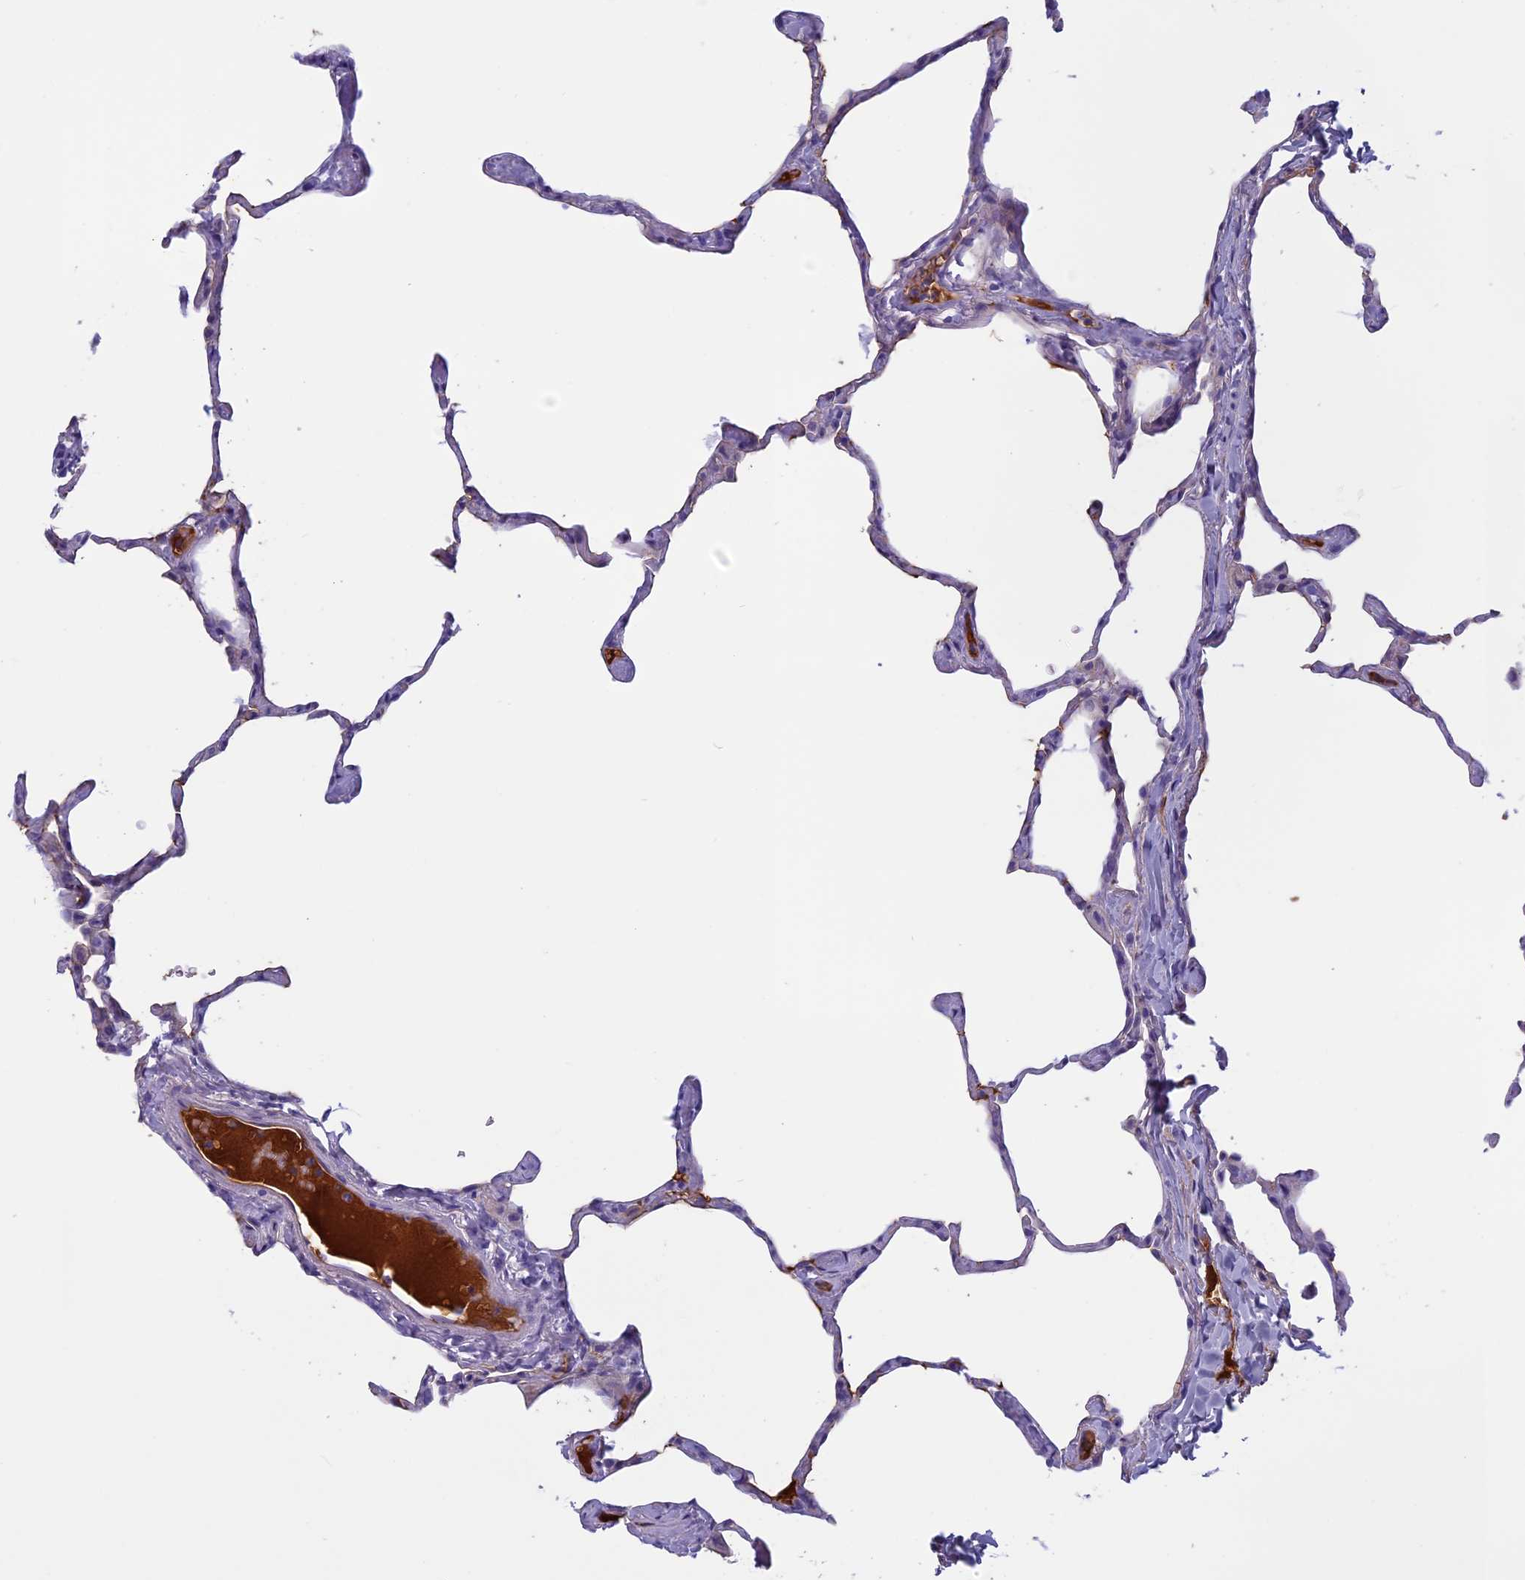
{"staining": {"intensity": "weak", "quantity": "25%-75%", "location": "cytoplasmic/membranous"}, "tissue": "lung", "cell_type": "Alveolar cells", "image_type": "normal", "snomed": [{"axis": "morphology", "description": "Normal tissue, NOS"}, {"axis": "topography", "description": "Lung"}], "caption": "An immunohistochemistry micrograph of benign tissue is shown. Protein staining in brown shows weak cytoplasmic/membranous positivity in lung within alveolar cells. The staining was performed using DAB, with brown indicating positive protein expression. Nuclei are stained blue with hematoxylin.", "gene": "ANGPTL2", "patient": {"sex": "male", "age": 65}}